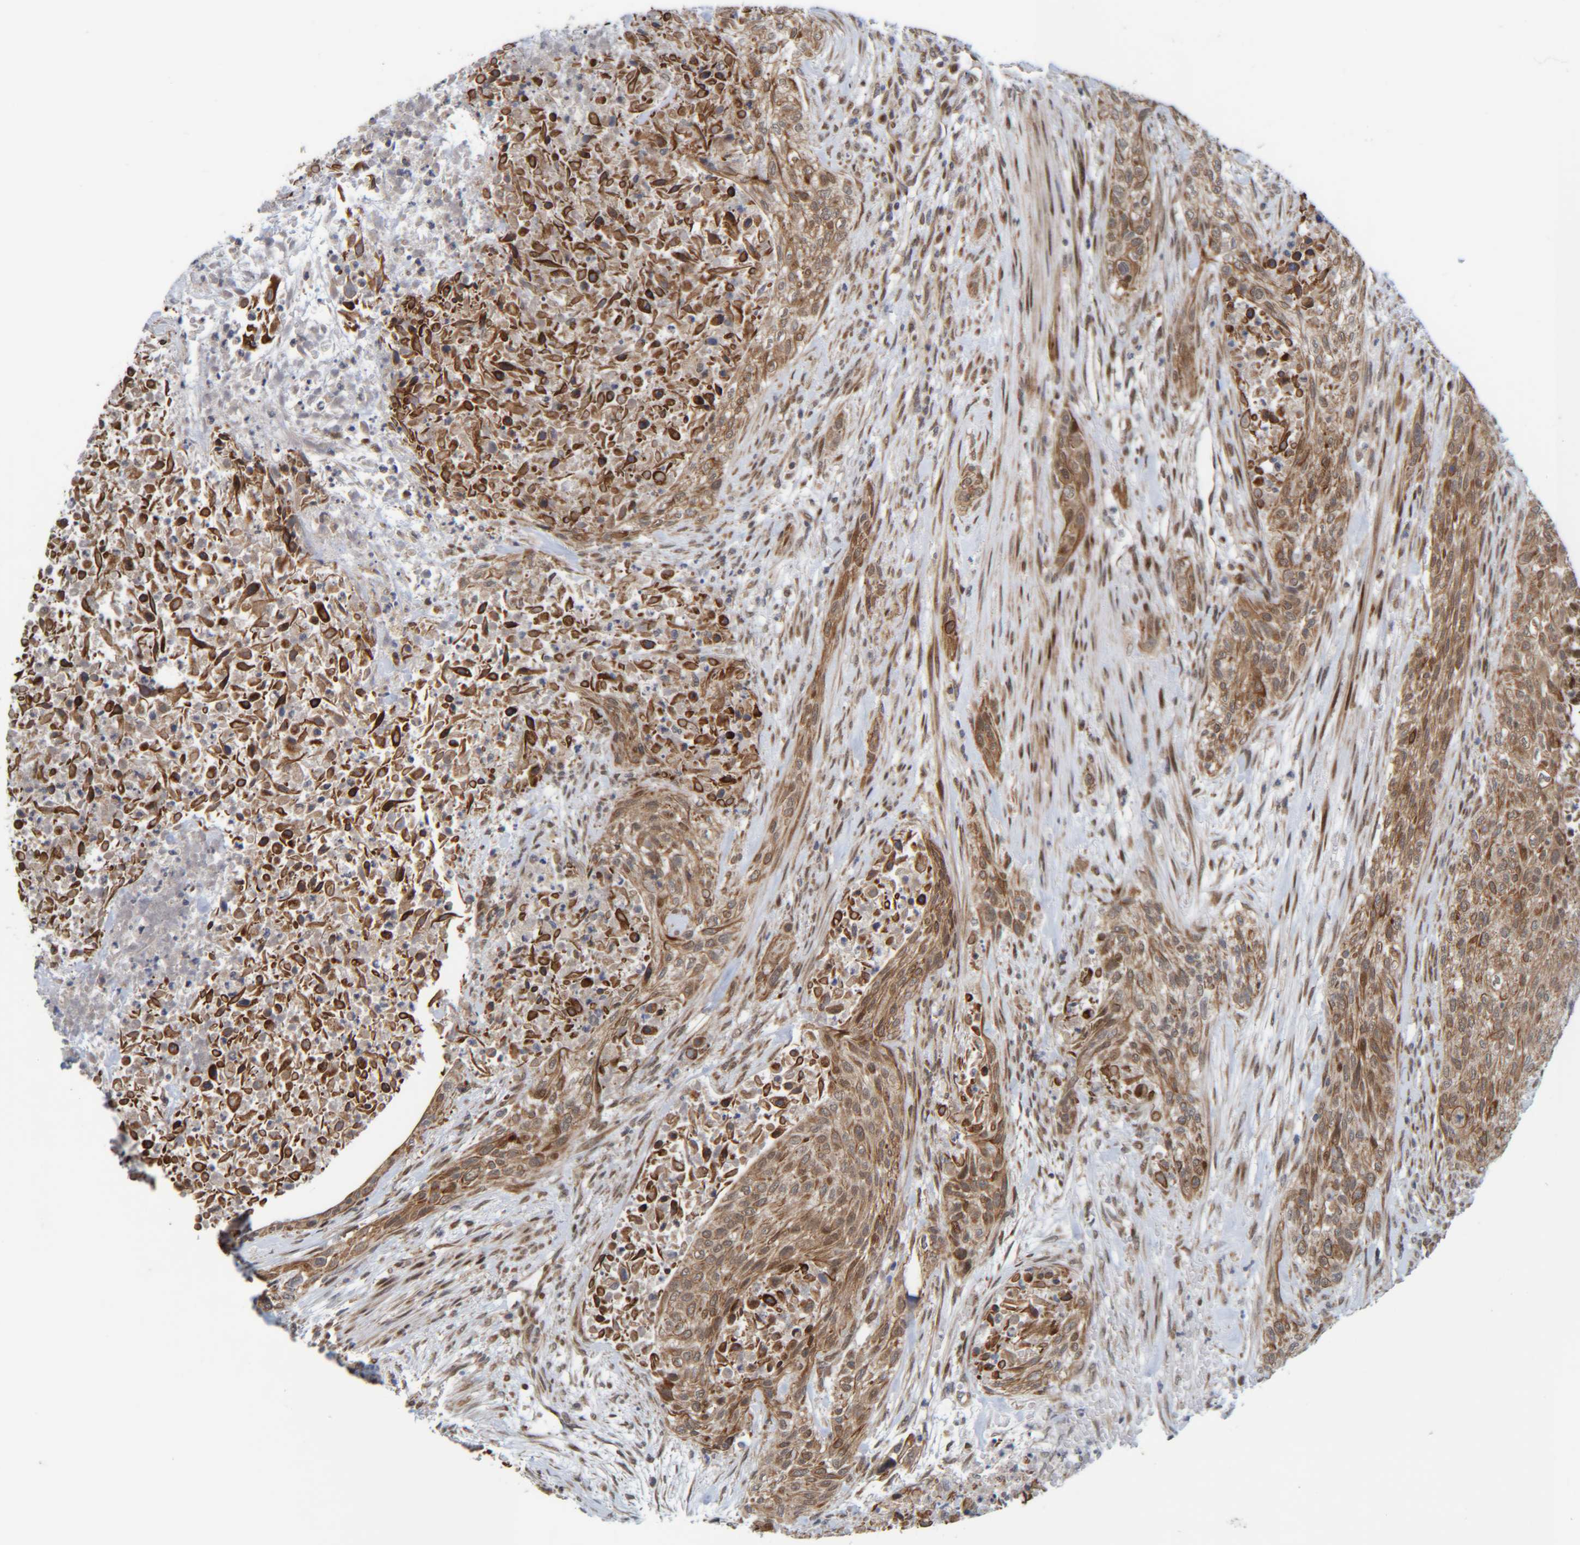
{"staining": {"intensity": "moderate", "quantity": ">75%", "location": "cytoplasmic/membranous"}, "tissue": "urothelial cancer", "cell_type": "Tumor cells", "image_type": "cancer", "snomed": [{"axis": "morphology", "description": "Urothelial carcinoma, Low grade"}, {"axis": "morphology", "description": "Urothelial carcinoma, High grade"}, {"axis": "topography", "description": "Urinary bladder"}], "caption": "A brown stain highlights moderate cytoplasmic/membranous expression of a protein in urothelial cancer tumor cells. Using DAB (3,3'-diaminobenzidine) (brown) and hematoxylin (blue) stains, captured at high magnification using brightfield microscopy.", "gene": "CCDC57", "patient": {"sex": "male", "age": 35}}